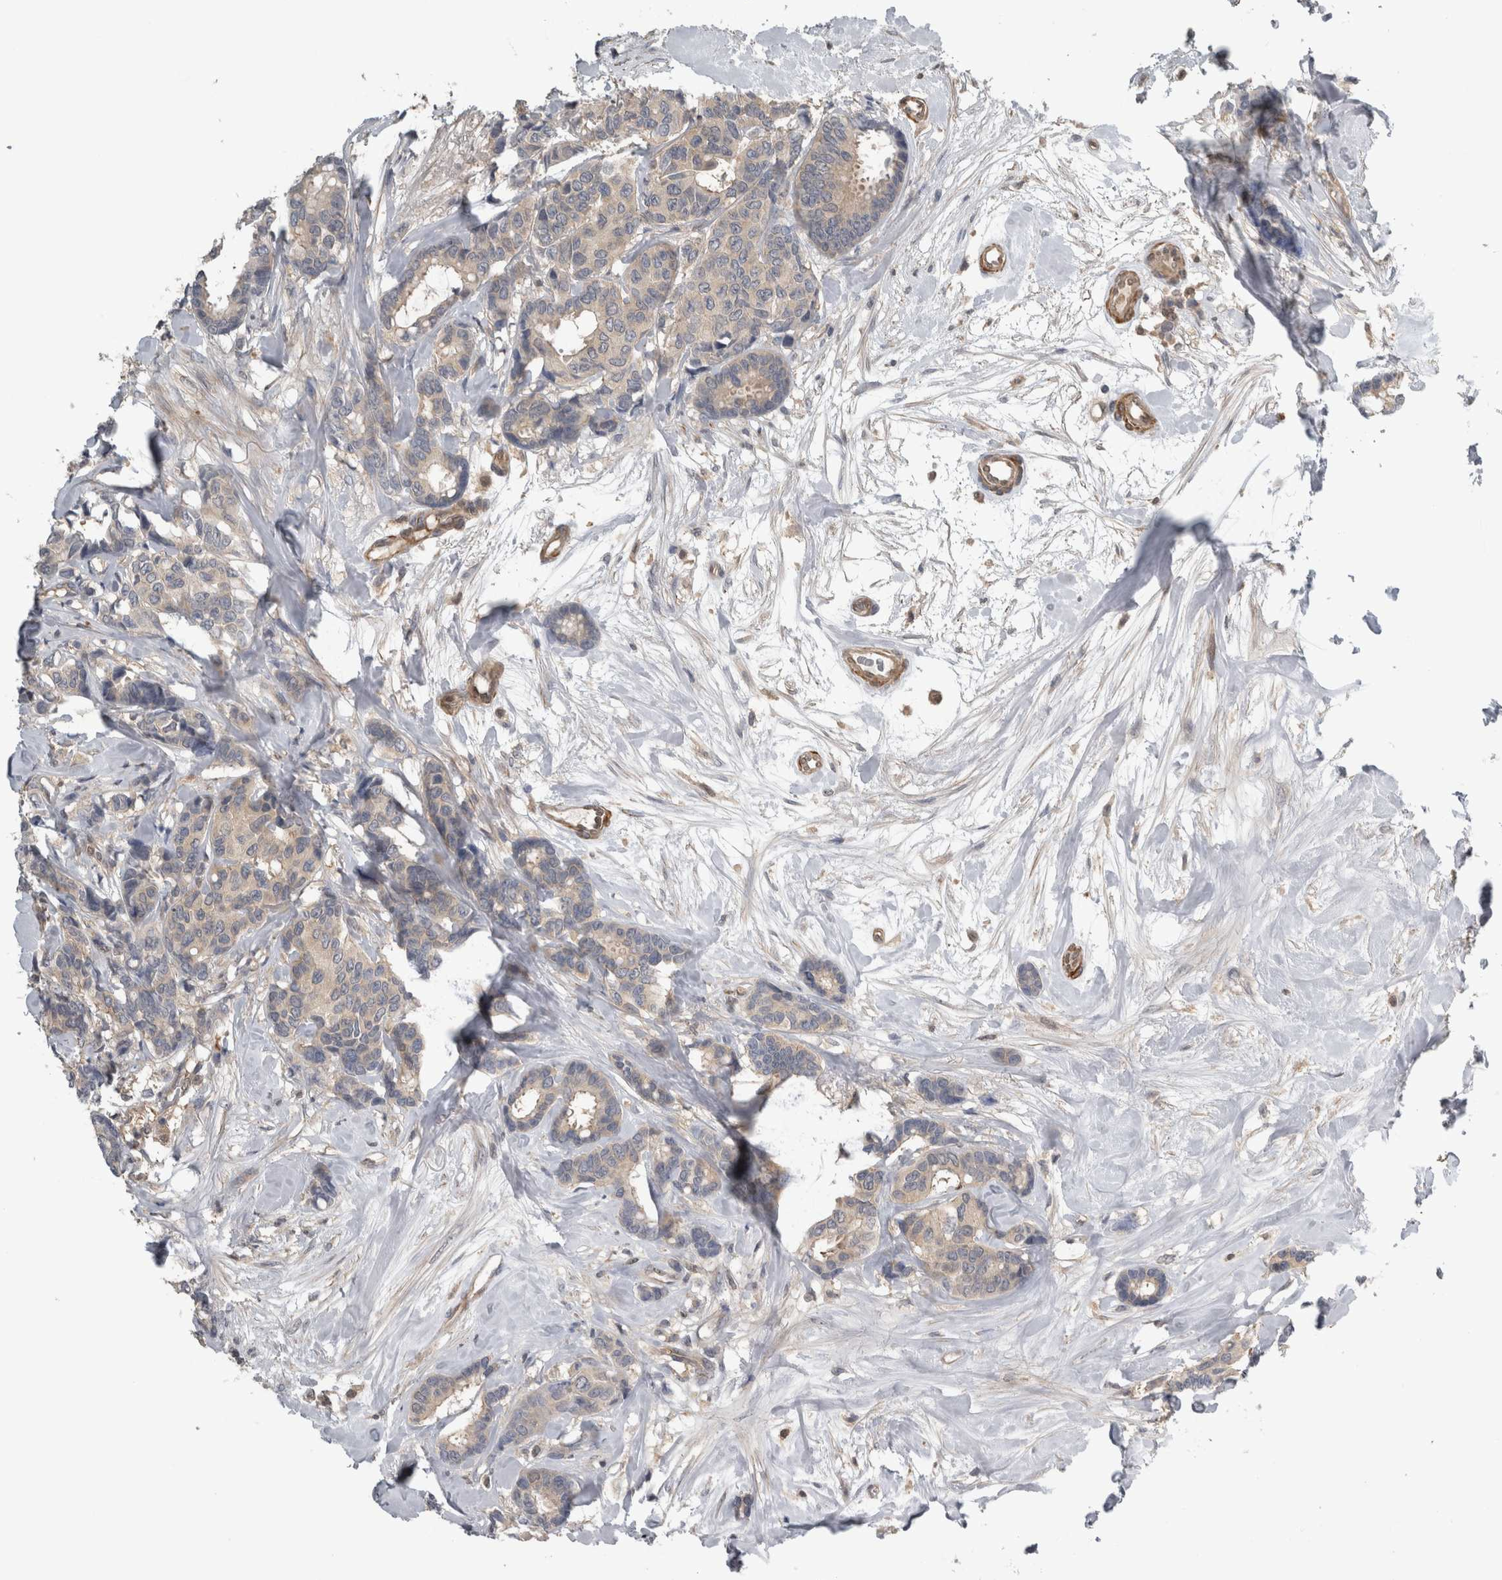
{"staining": {"intensity": "weak", "quantity": ">75%", "location": "cytoplasmic/membranous"}, "tissue": "breast cancer", "cell_type": "Tumor cells", "image_type": "cancer", "snomed": [{"axis": "morphology", "description": "Duct carcinoma"}, {"axis": "topography", "description": "Breast"}], "caption": "Breast intraductal carcinoma stained with a brown dye exhibits weak cytoplasmic/membranous positive staining in approximately >75% of tumor cells.", "gene": "NAPRT", "patient": {"sex": "female", "age": 87}}